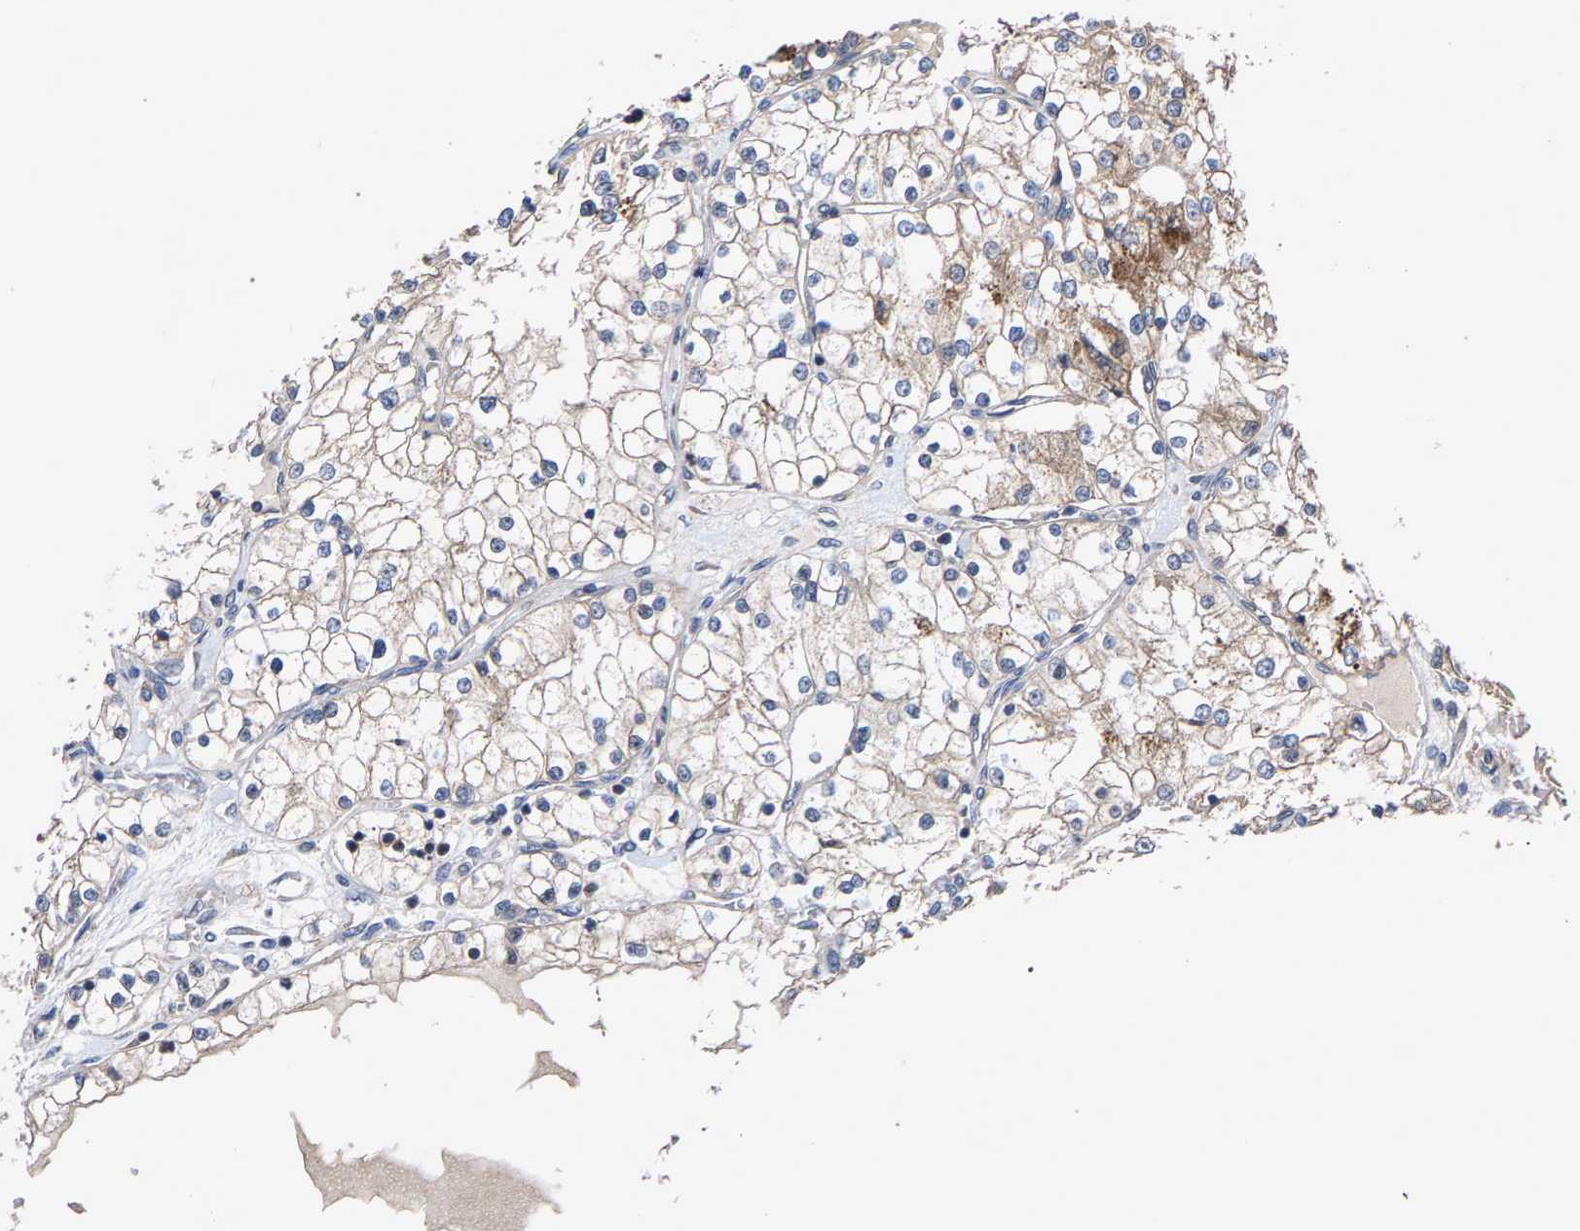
{"staining": {"intensity": "weak", "quantity": "25%-75%", "location": "cytoplasmic/membranous"}, "tissue": "renal cancer", "cell_type": "Tumor cells", "image_type": "cancer", "snomed": [{"axis": "morphology", "description": "Adenocarcinoma, NOS"}, {"axis": "topography", "description": "Kidney"}], "caption": "Weak cytoplasmic/membranous positivity is identified in approximately 25%-75% of tumor cells in renal cancer. The staining was performed using DAB to visualize the protein expression in brown, while the nuclei were stained in blue with hematoxylin (Magnification: 20x).", "gene": "SLC4A4", "patient": {"sex": "male", "age": 68}}